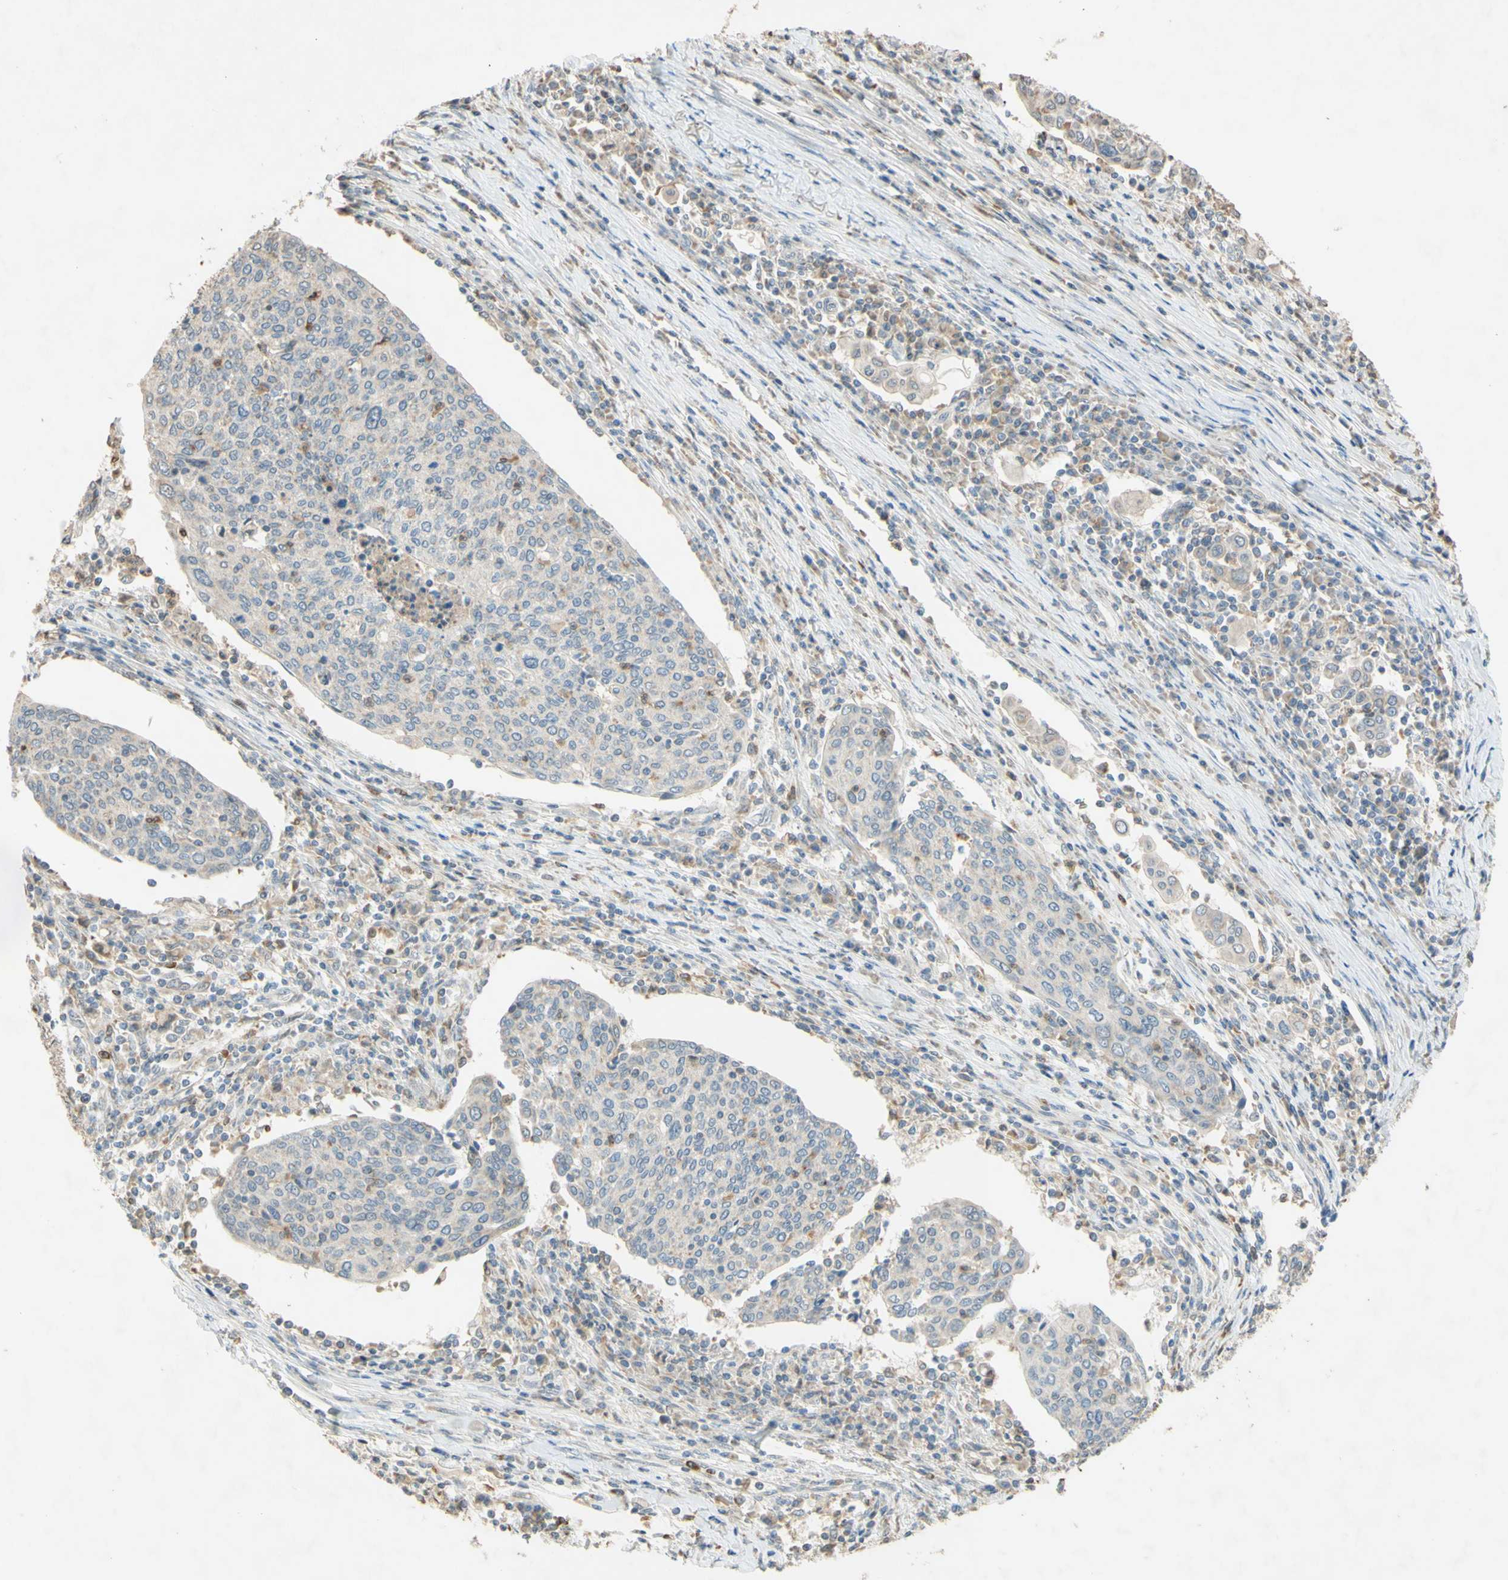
{"staining": {"intensity": "weak", "quantity": ">75%", "location": "cytoplasmic/membranous"}, "tissue": "cervical cancer", "cell_type": "Tumor cells", "image_type": "cancer", "snomed": [{"axis": "morphology", "description": "Squamous cell carcinoma, NOS"}, {"axis": "topography", "description": "Cervix"}], "caption": "Immunohistochemistry (IHC) photomicrograph of human cervical cancer (squamous cell carcinoma) stained for a protein (brown), which exhibits low levels of weak cytoplasmic/membranous positivity in approximately >75% of tumor cells.", "gene": "GATA1", "patient": {"sex": "female", "age": 40}}